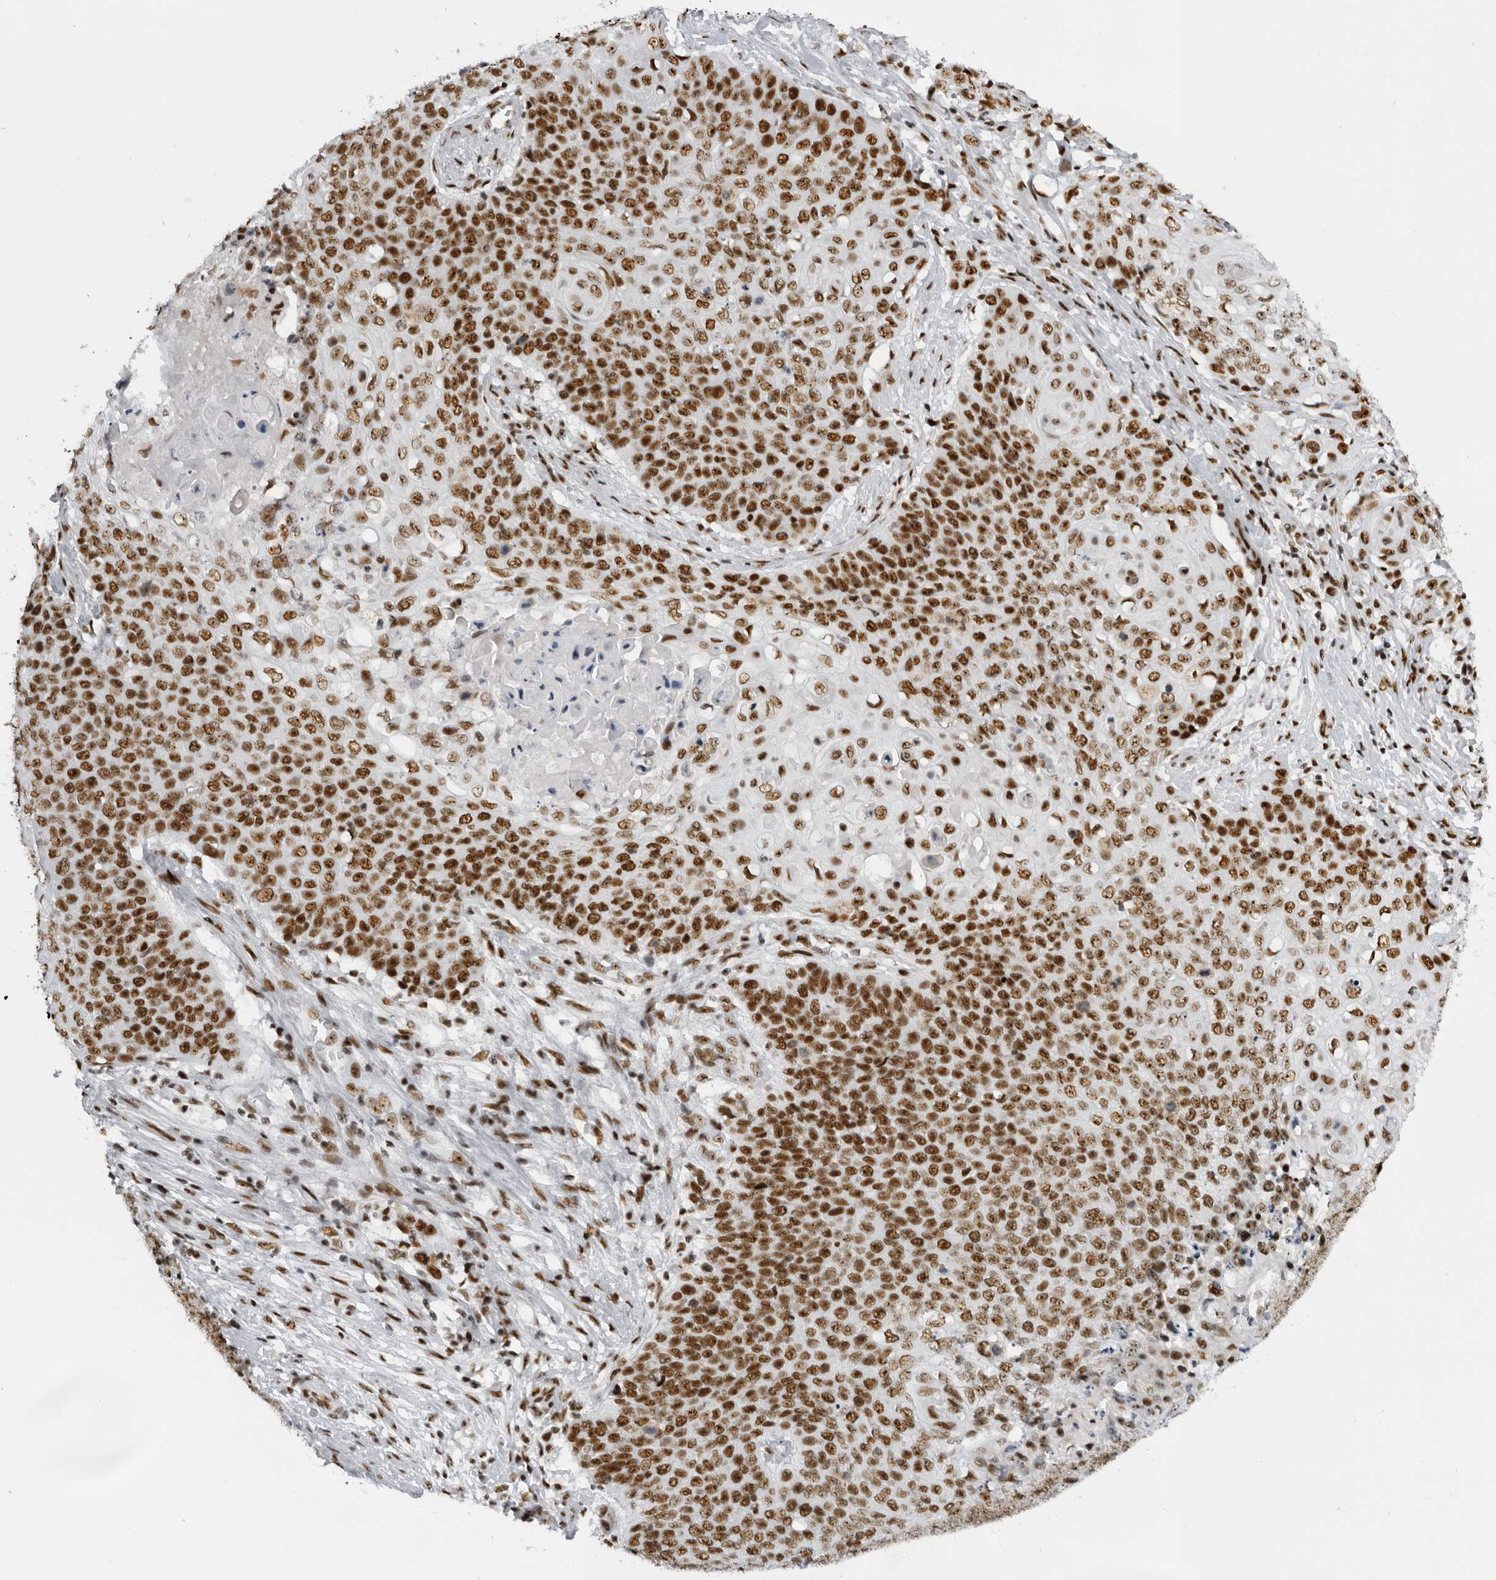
{"staining": {"intensity": "strong", "quantity": ">75%", "location": "nuclear"}, "tissue": "cervical cancer", "cell_type": "Tumor cells", "image_type": "cancer", "snomed": [{"axis": "morphology", "description": "Squamous cell carcinoma, NOS"}, {"axis": "topography", "description": "Cervix"}], "caption": "Brown immunohistochemical staining in squamous cell carcinoma (cervical) demonstrates strong nuclear positivity in approximately >75% of tumor cells. The staining was performed using DAB to visualize the protein expression in brown, while the nuclei were stained in blue with hematoxylin (Magnification: 20x).", "gene": "DHX9", "patient": {"sex": "female", "age": 39}}